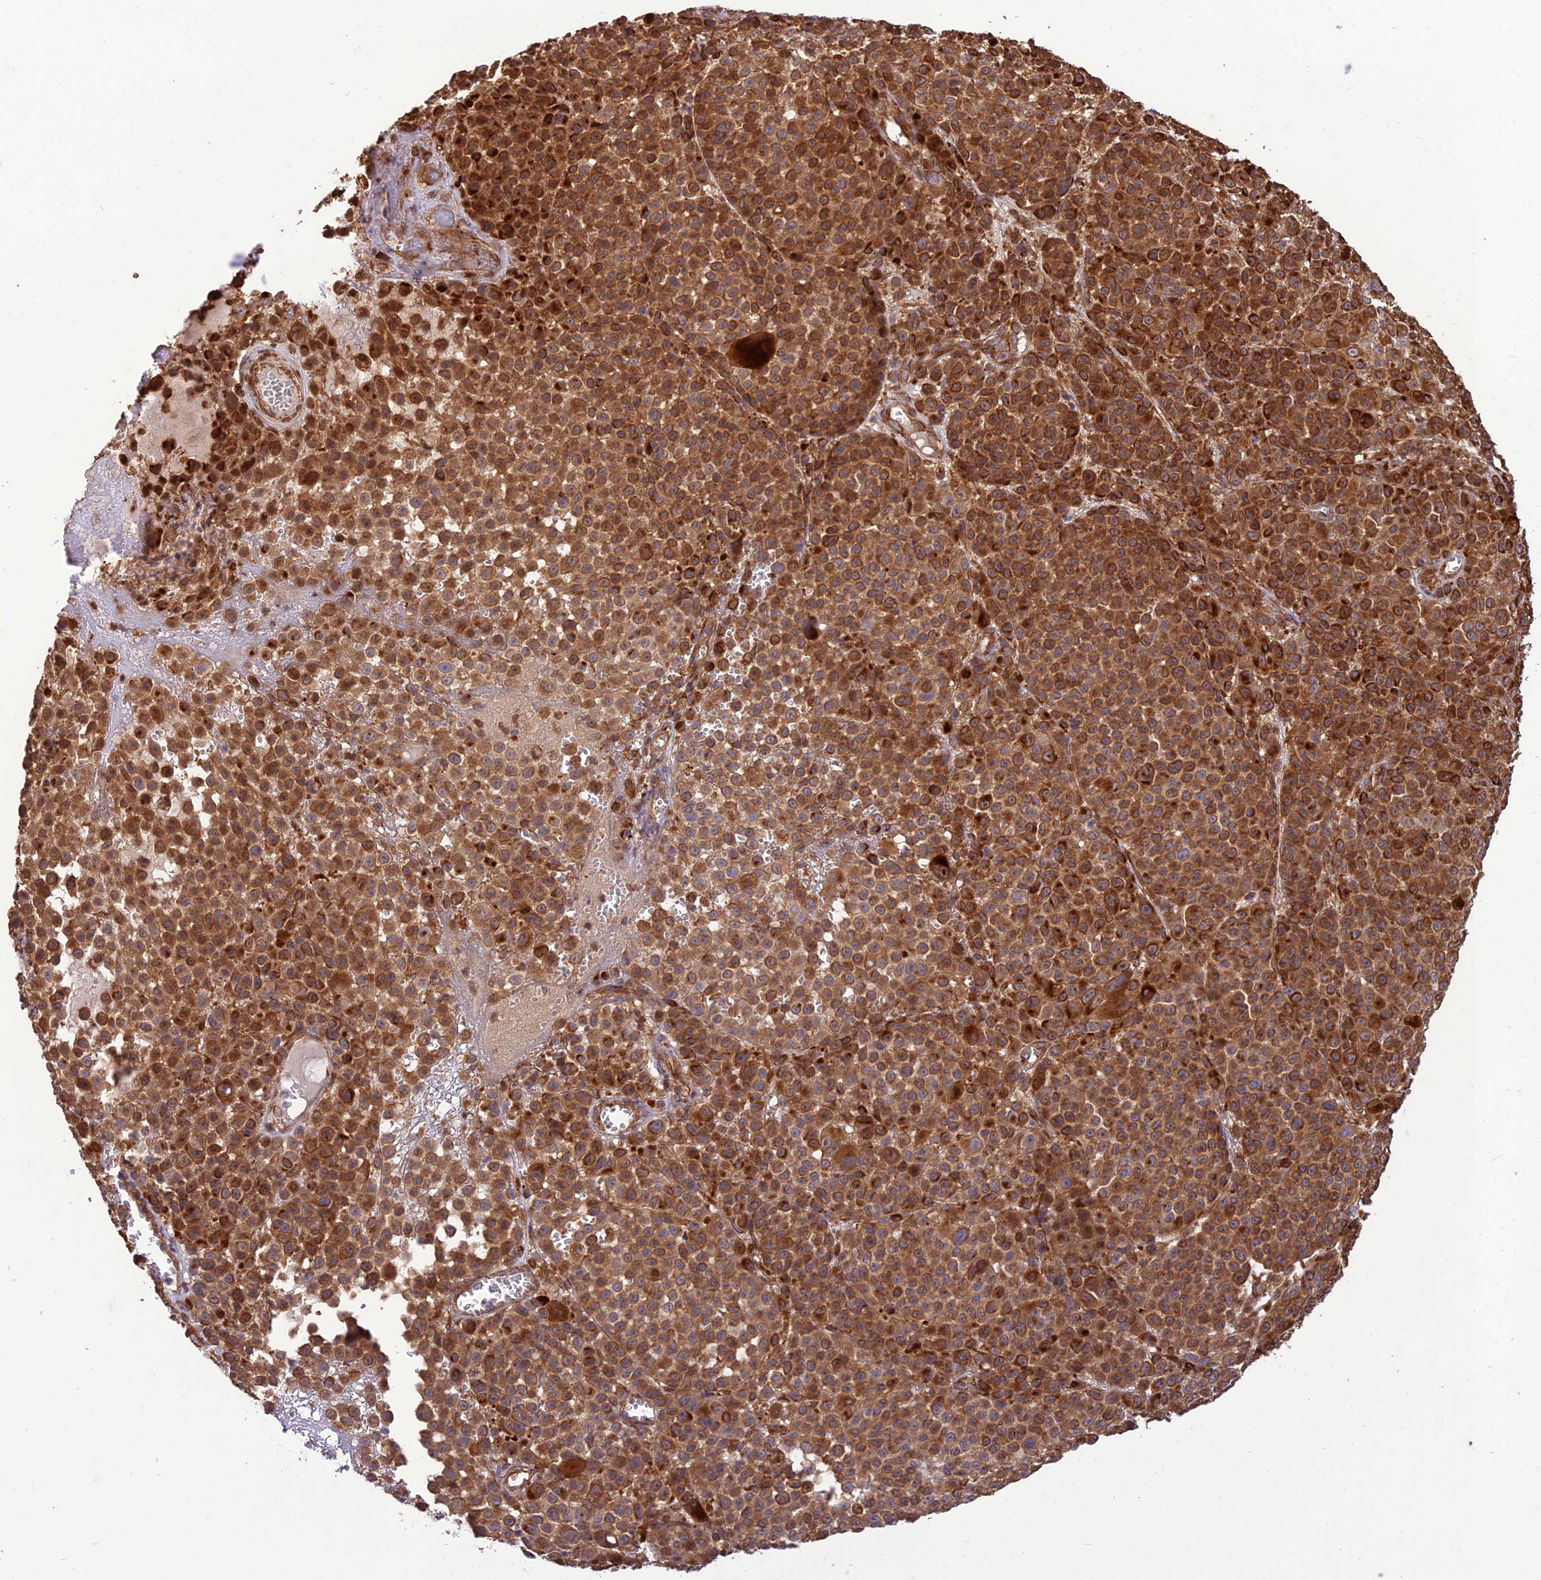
{"staining": {"intensity": "strong", "quantity": ">75%", "location": "cytoplasmic/membranous"}, "tissue": "melanoma", "cell_type": "Tumor cells", "image_type": "cancer", "snomed": [{"axis": "morphology", "description": "Malignant melanoma, NOS"}, {"axis": "topography", "description": "Skin"}], "caption": "Human malignant melanoma stained with a brown dye shows strong cytoplasmic/membranous positive positivity in approximately >75% of tumor cells.", "gene": "HPSE2", "patient": {"sex": "female", "age": 94}}